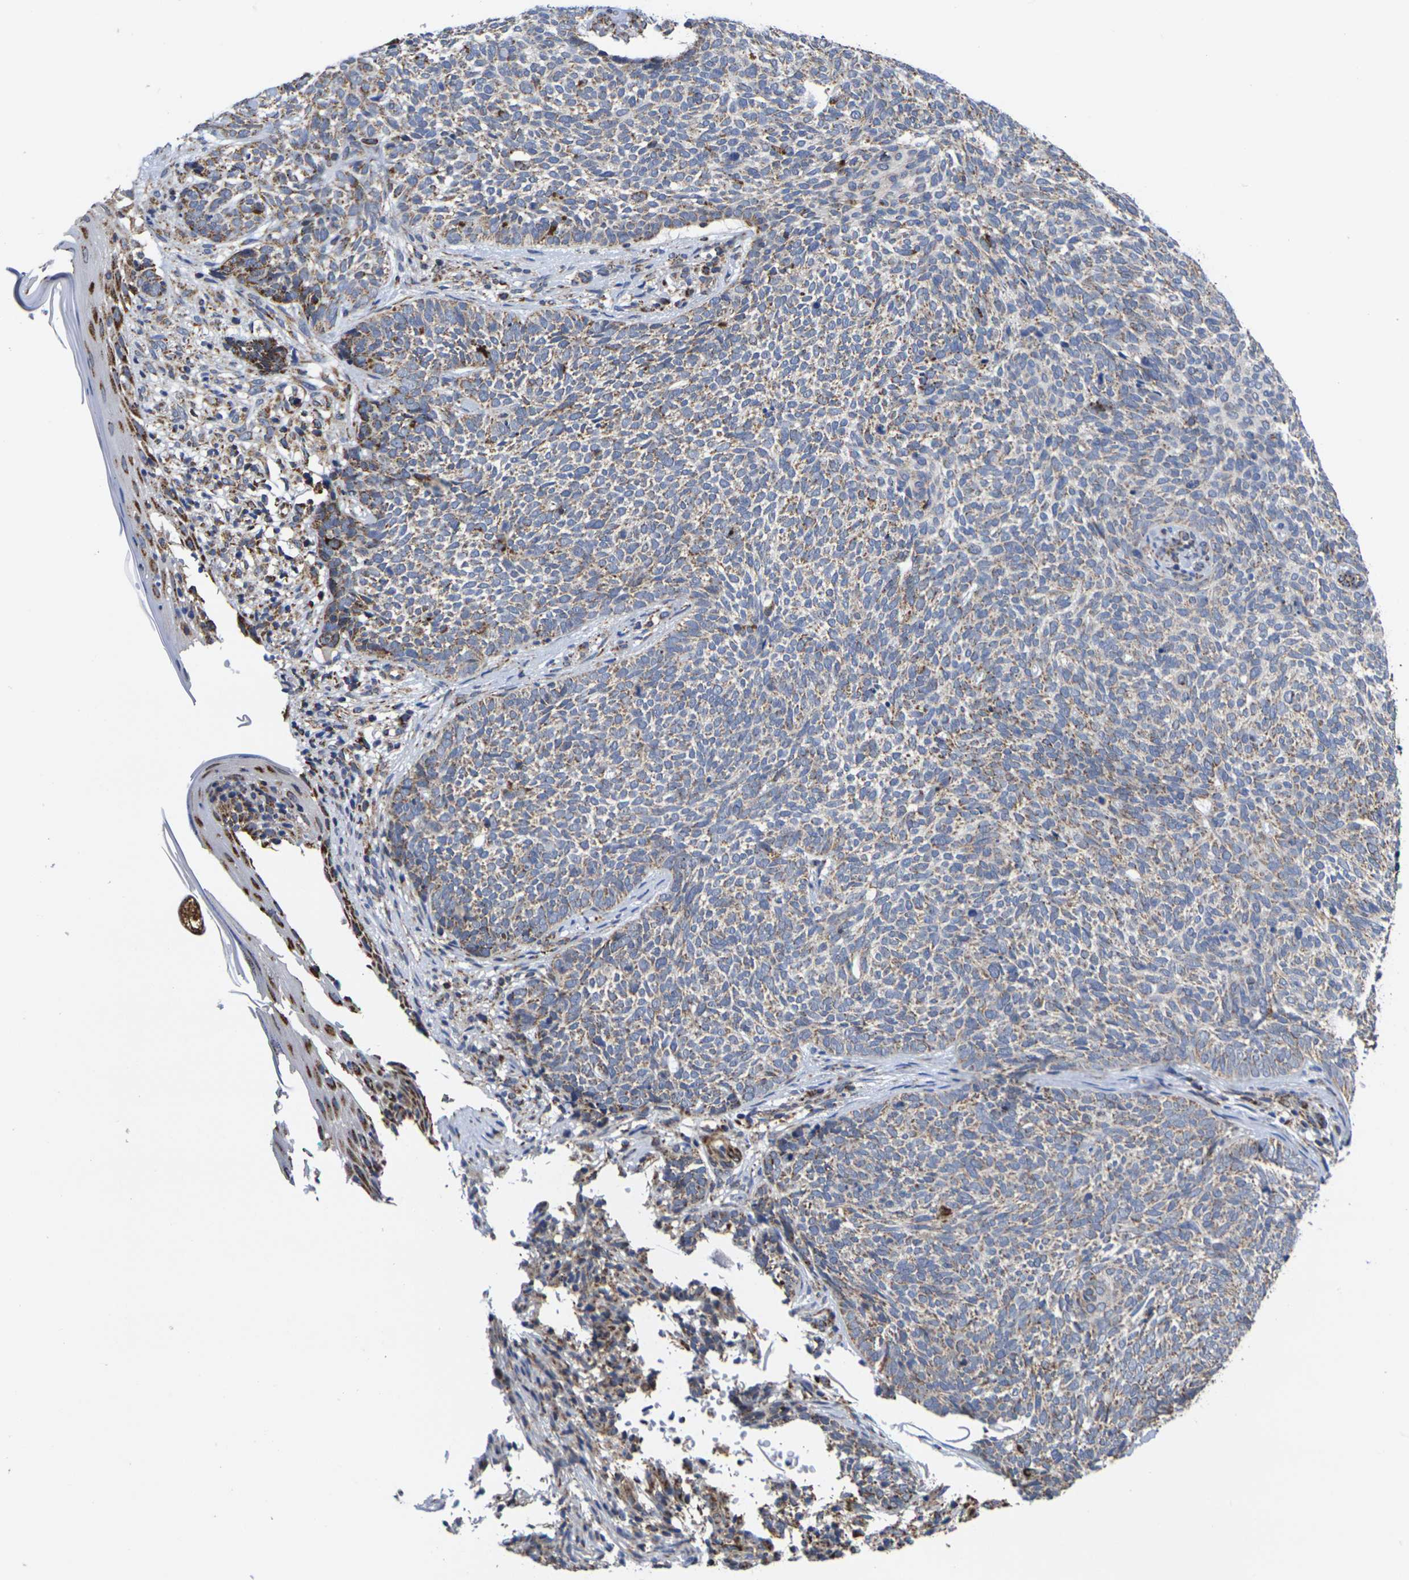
{"staining": {"intensity": "moderate", "quantity": "25%-75%", "location": "cytoplasmic/membranous"}, "tissue": "skin cancer", "cell_type": "Tumor cells", "image_type": "cancer", "snomed": [{"axis": "morphology", "description": "Basal cell carcinoma"}, {"axis": "topography", "description": "Skin"}], "caption": "Protein positivity by IHC reveals moderate cytoplasmic/membranous staining in approximately 25%-75% of tumor cells in skin cancer (basal cell carcinoma). (IHC, brightfield microscopy, high magnification).", "gene": "P2RY11", "patient": {"sex": "female", "age": 84}}